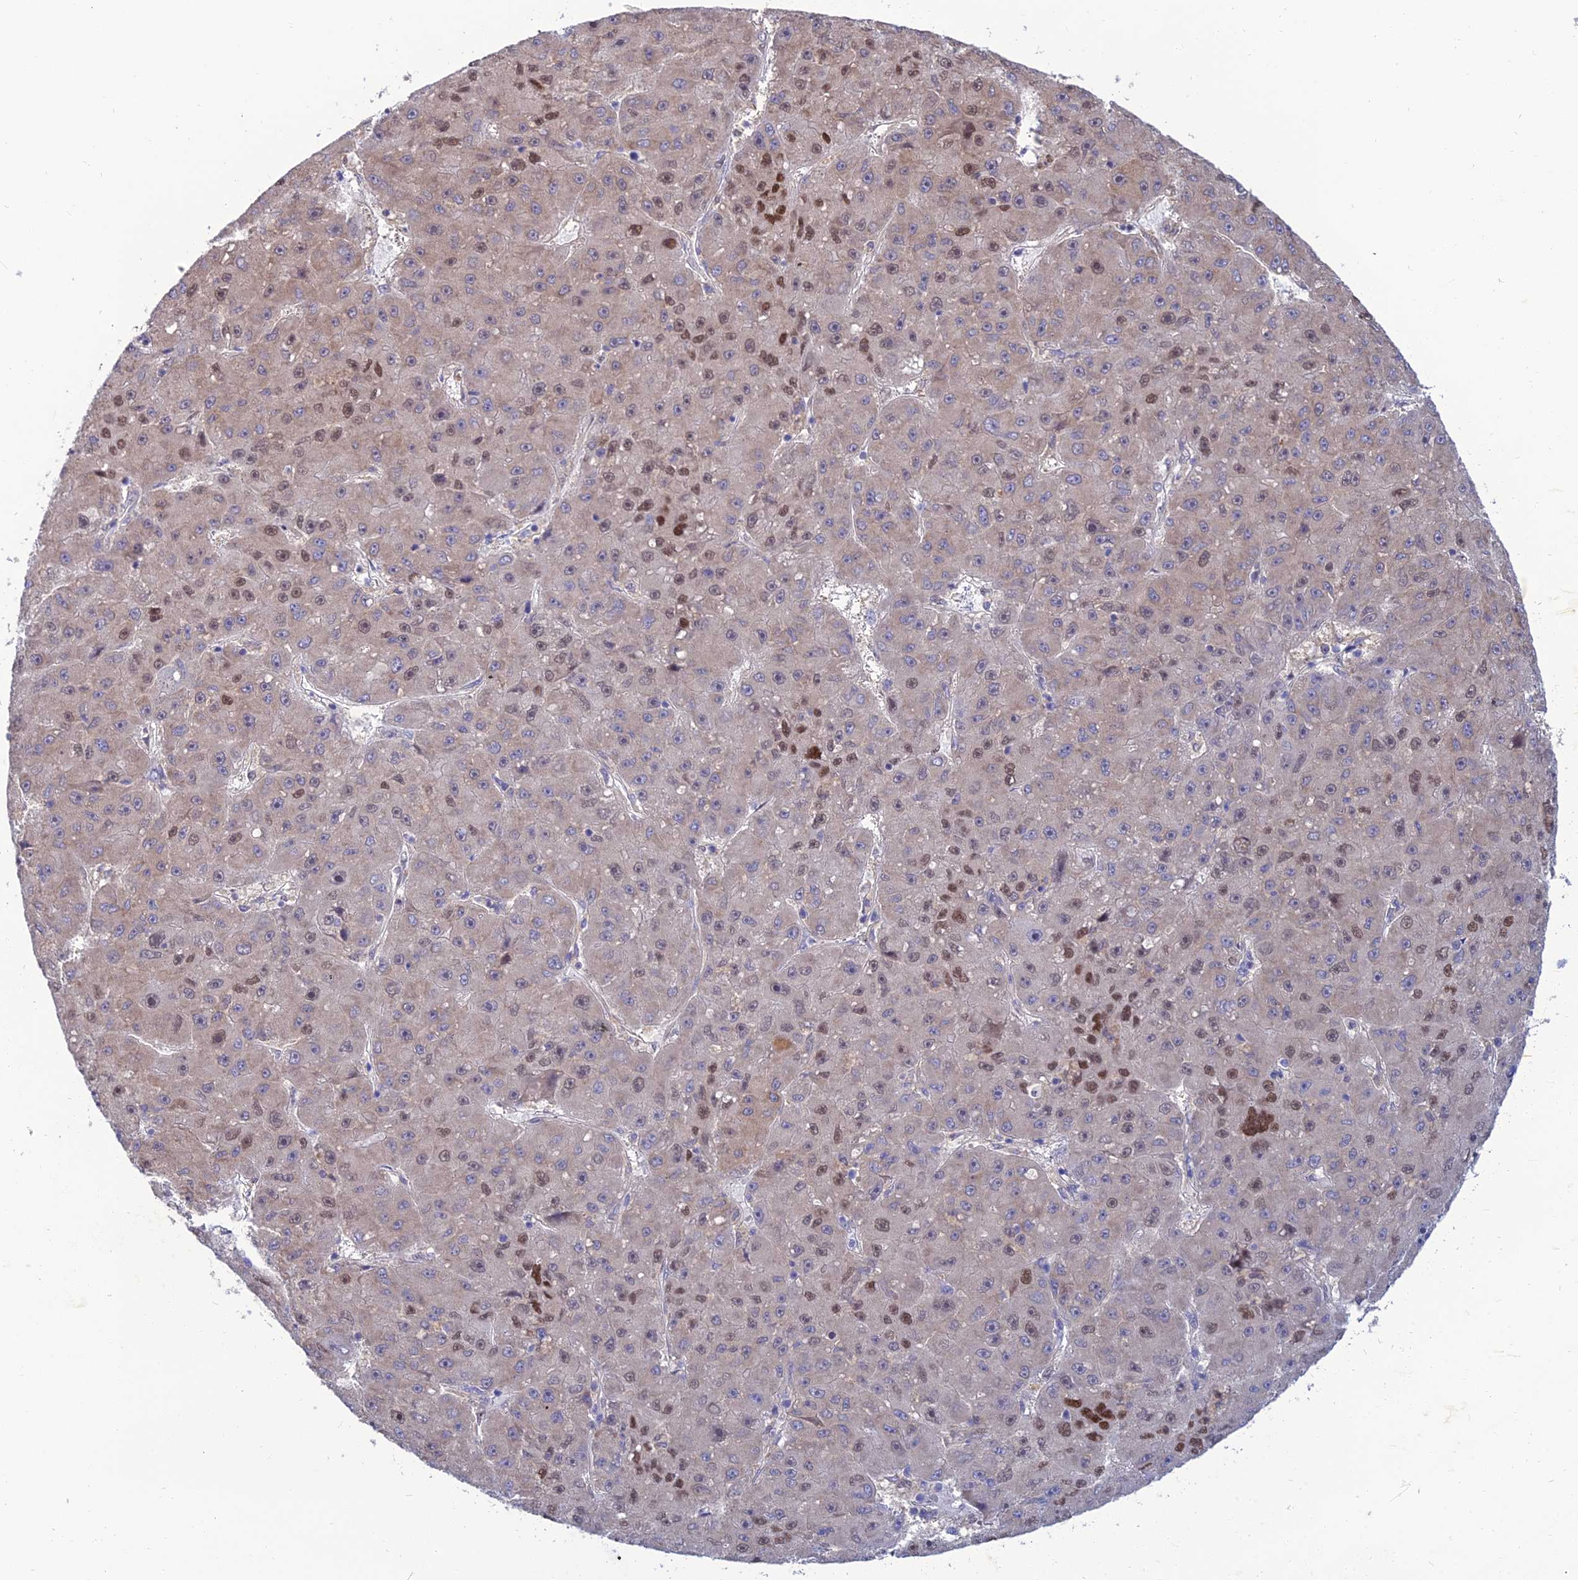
{"staining": {"intensity": "moderate", "quantity": "<25%", "location": "nuclear"}, "tissue": "liver cancer", "cell_type": "Tumor cells", "image_type": "cancer", "snomed": [{"axis": "morphology", "description": "Carcinoma, Hepatocellular, NOS"}, {"axis": "topography", "description": "Liver"}], "caption": "IHC of human hepatocellular carcinoma (liver) reveals low levels of moderate nuclear expression in about <25% of tumor cells. The staining is performed using DAB brown chromogen to label protein expression. The nuclei are counter-stained blue using hematoxylin.", "gene": "DNPEP", "patient": {"sex": "male", "age": 67}}